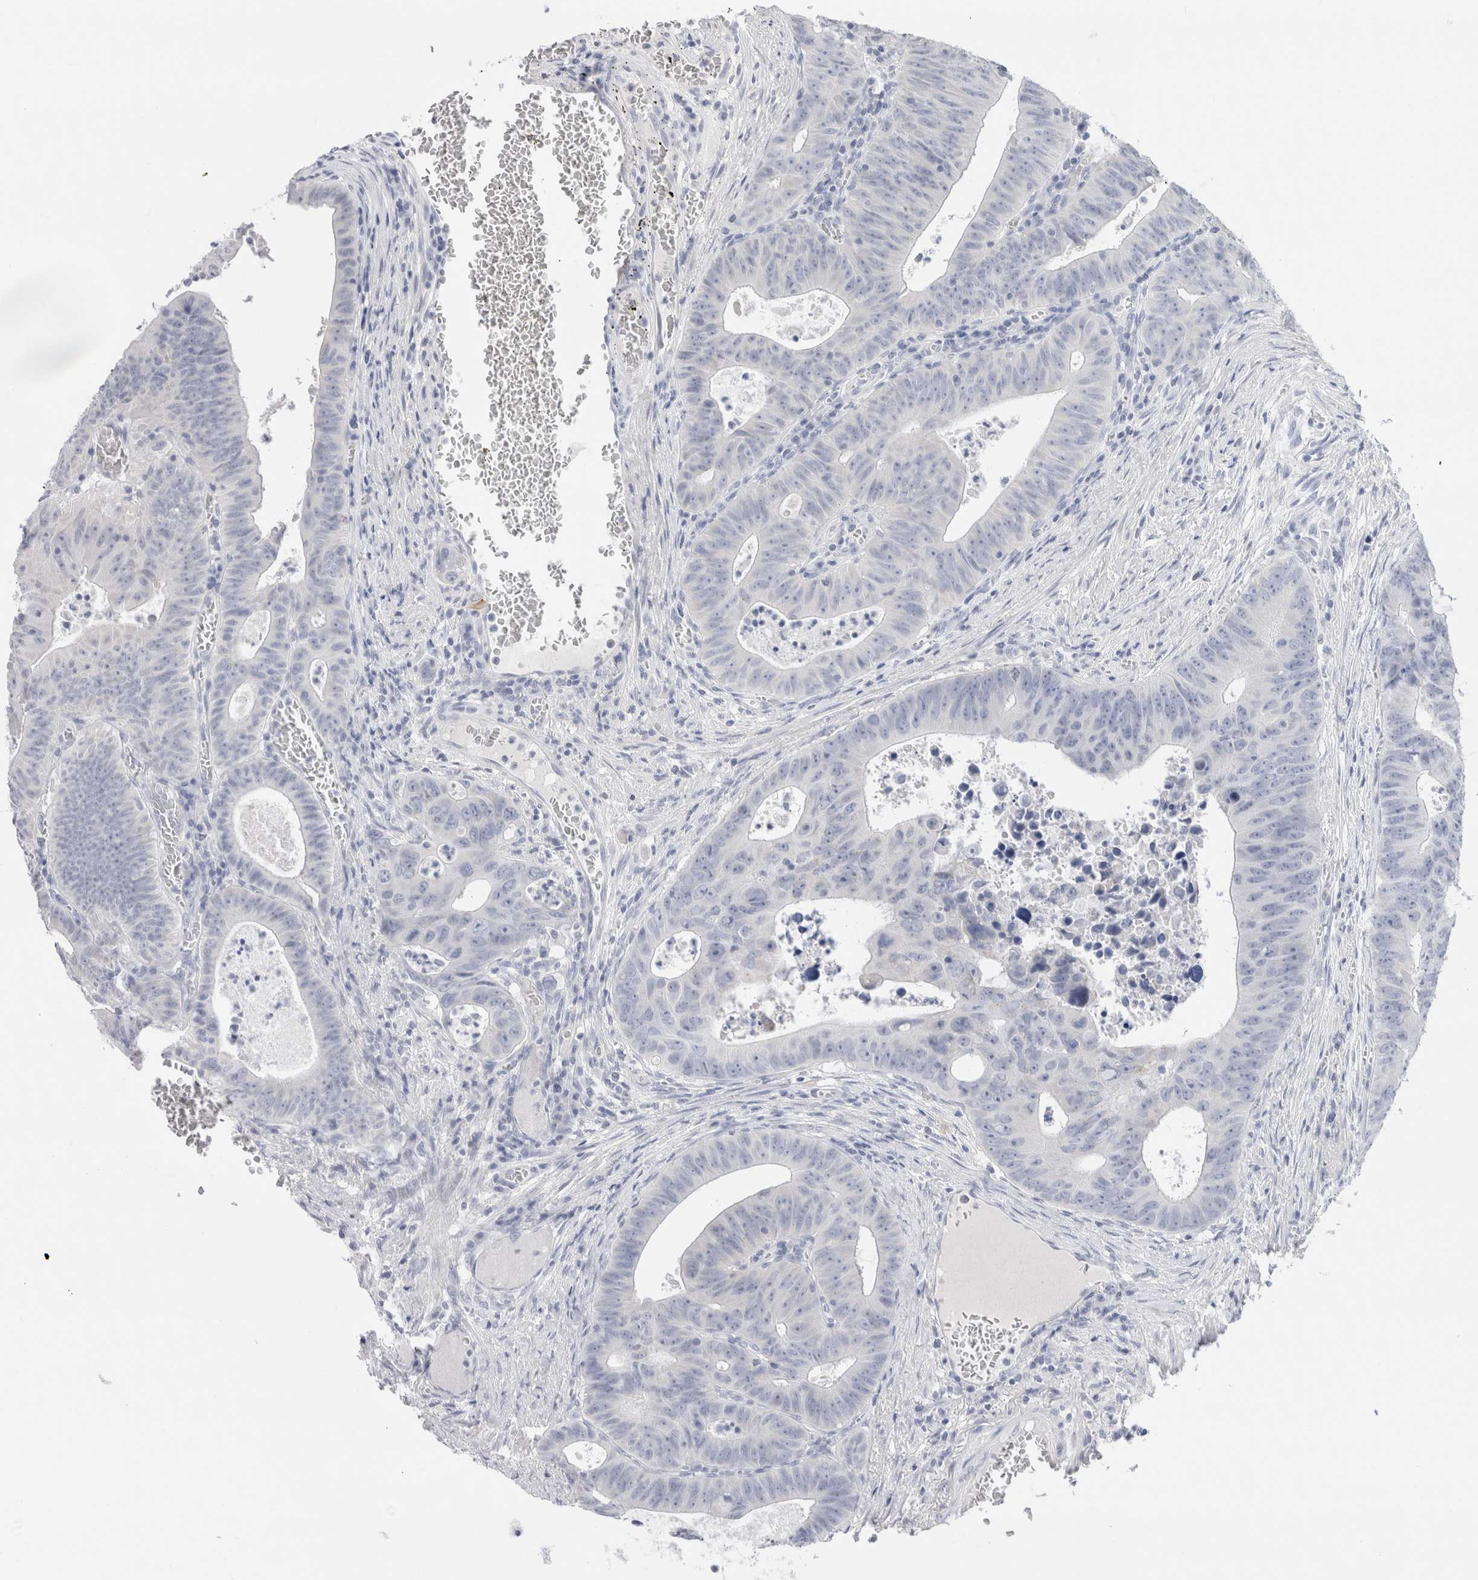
{"staining": {"intensity": "negative", "quantity": "none", "location": "none"}, "tissue": "colorectal cancer", "cell_type": "Tumor cells", "image_type": "cancer", "snomed": [{"axis": "morphology", "description": "Adenocarcinoma, NOS"}, {"axis": "topography", "description": "Colon"}], "caption": "Histopathology image shows no significant protein positivity in tumor cells of colorectal cancer.", "gene": "C9orf50", "patient": {"sex": "male", "age": 87}}